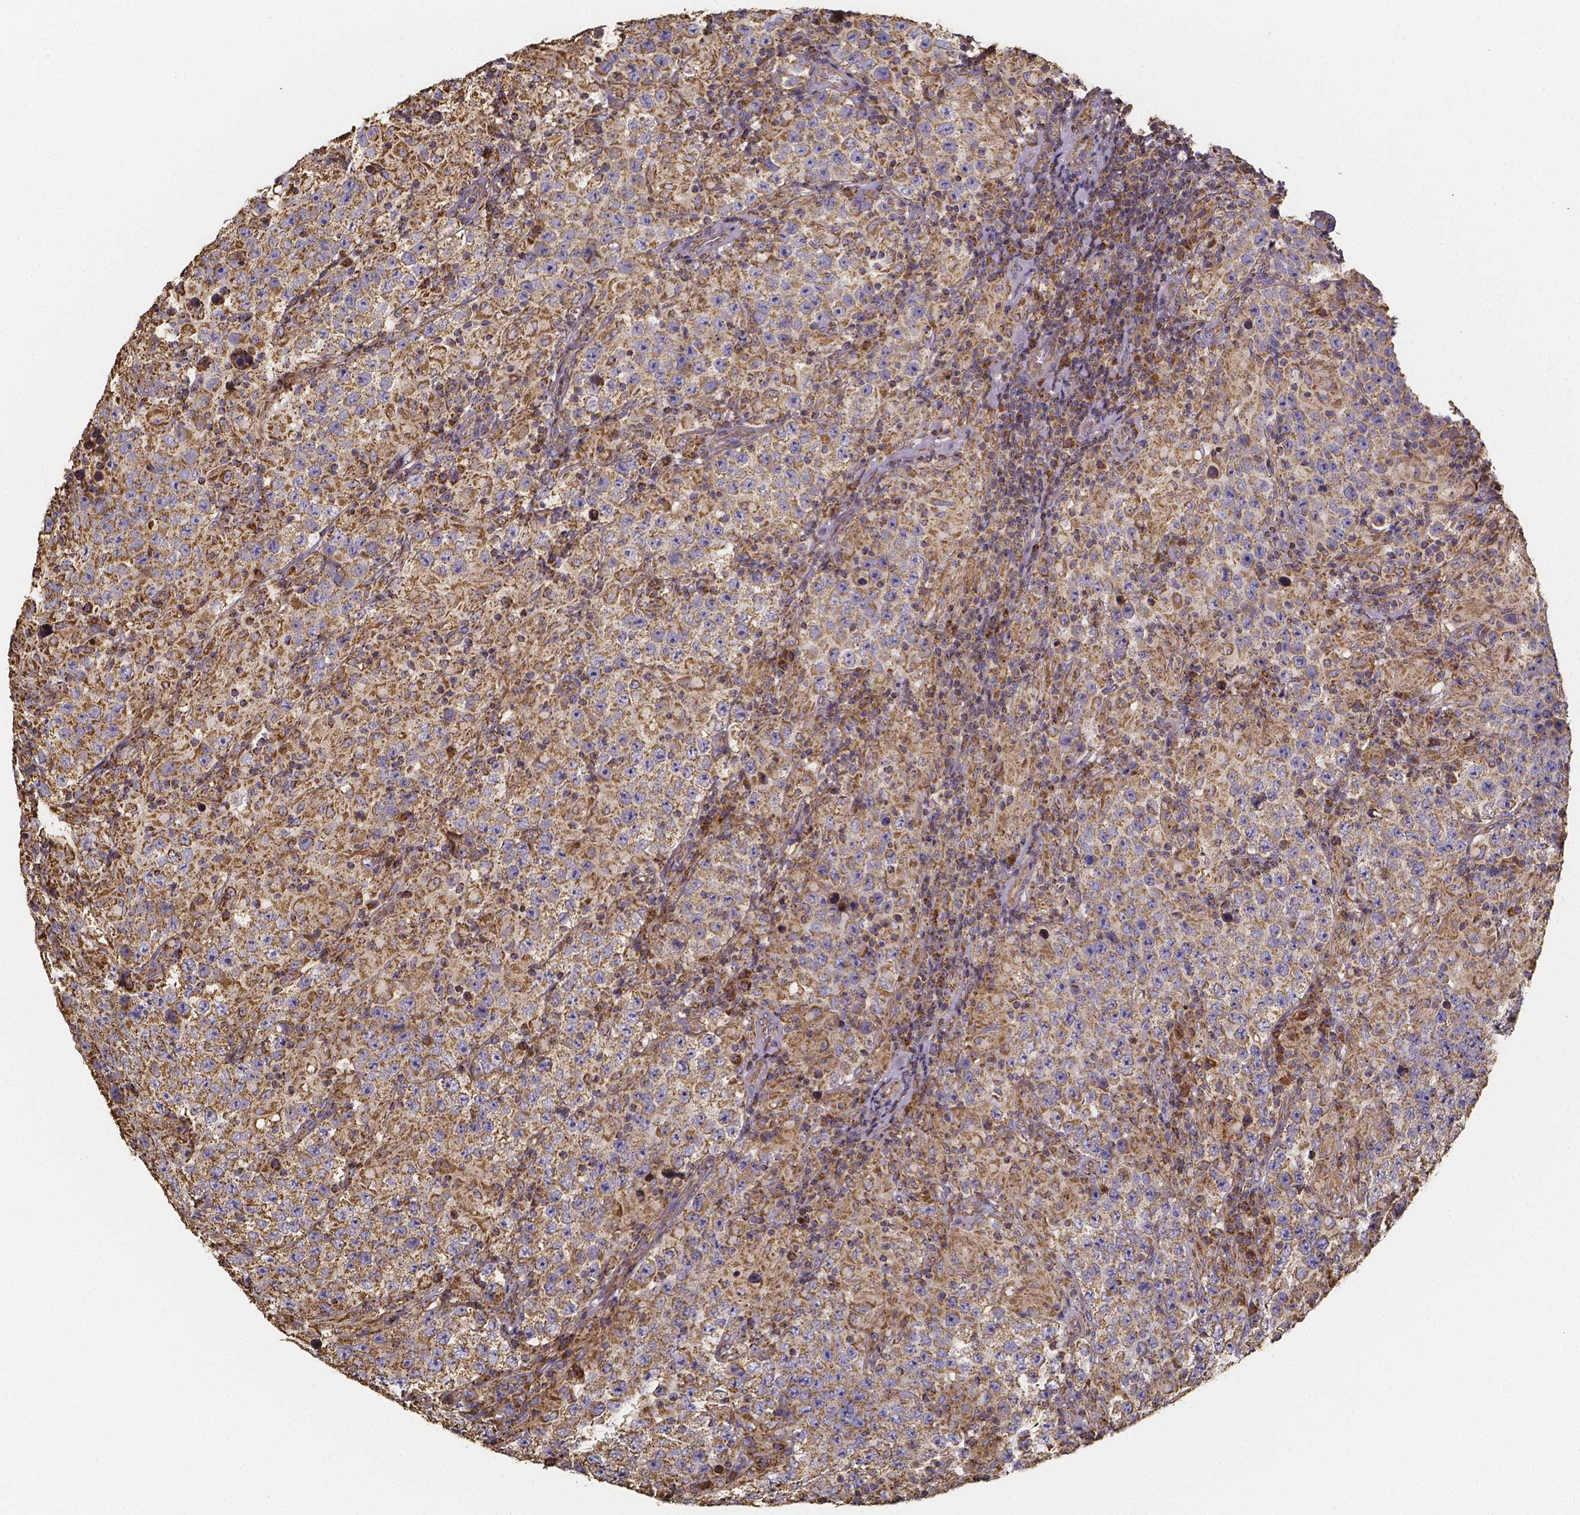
{"staining": {"intensity": "moderate", "quantity": ">75%", "location": "cytoplasmic/membranous"}, "tissue": "testis cancer", "cell_type": "Tumor cells", "image_type": "cancer", "snomed": [{"axis": "morphology", "description": "Seminoma, NOS"}, {"axis": "morphology", "description": "Carcinoma, Embryonal, NOS"}, {"axis": "topography", "description": "Testis"}], "caption": "This is an image of IHC staining of embryonal carcinoma (testis), which shows moderate staining in the cytoplasmic/membranous of tumor cells.", "gene": "SLC35D2", "patient": {"sex": "male", "age": 41}}